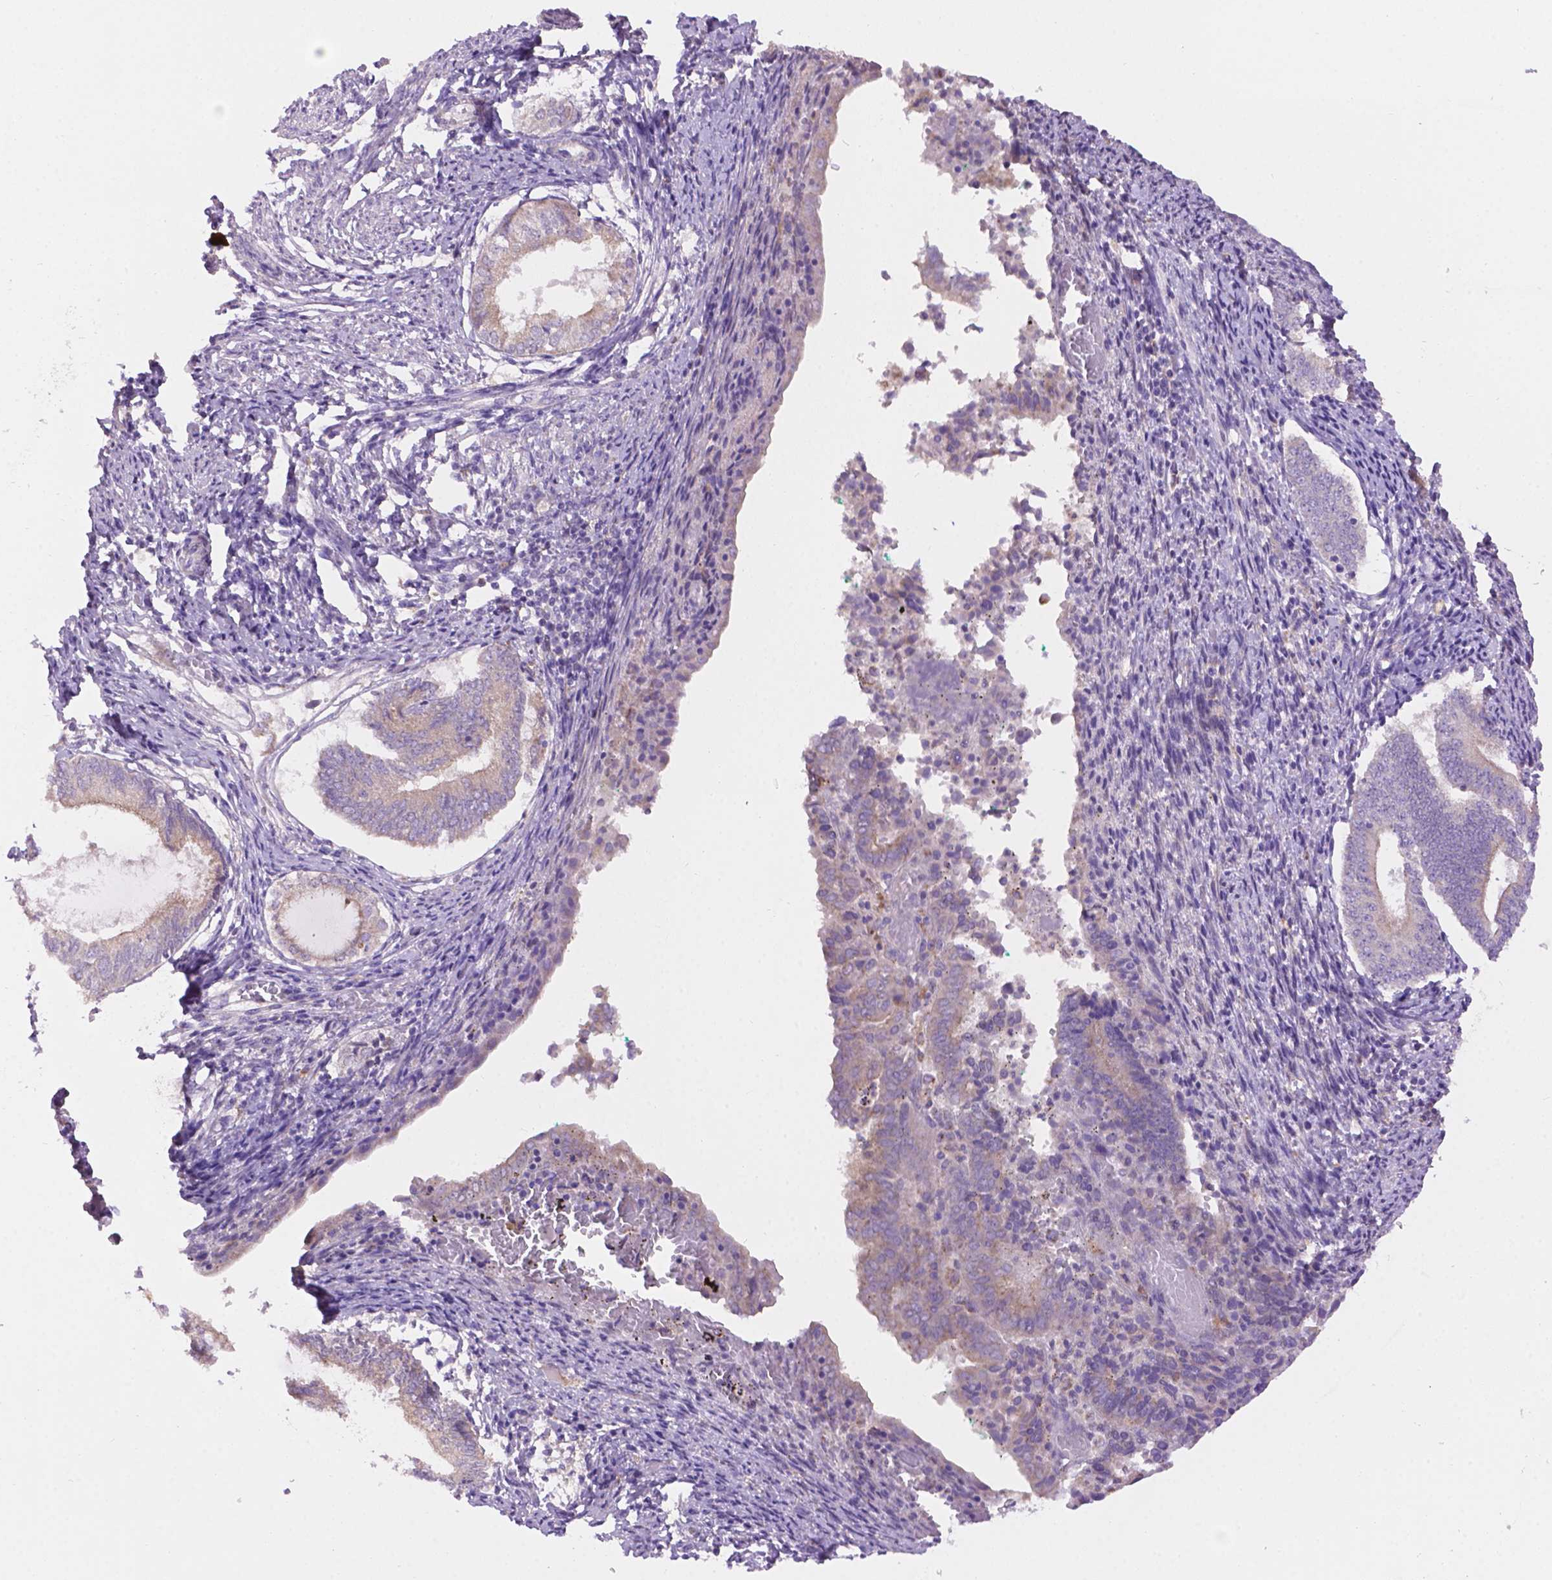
{"staining": {"intensity": "negative", "quantity": "none", "location": "none"}, "tissue": "endometrium", "cell_type": "Cells in endometrial stroma", "image_type": "normal", "snomed": [{"axis": "morphology", "description": "Normal tissue, NOS"}, {"axis": "topography", "description": "Endometrium"}], "caption": "A photomicrograph of human endometrium is negative for staining in cells in endometrial stroma. The staining was performed using DAB to visualize the protein expression in brown, while the nuclei were stained in blue with hematoxylin (Magnification: 20x).", "gene": "CDH7", "patient": {"sex": "female", "age": 50}}